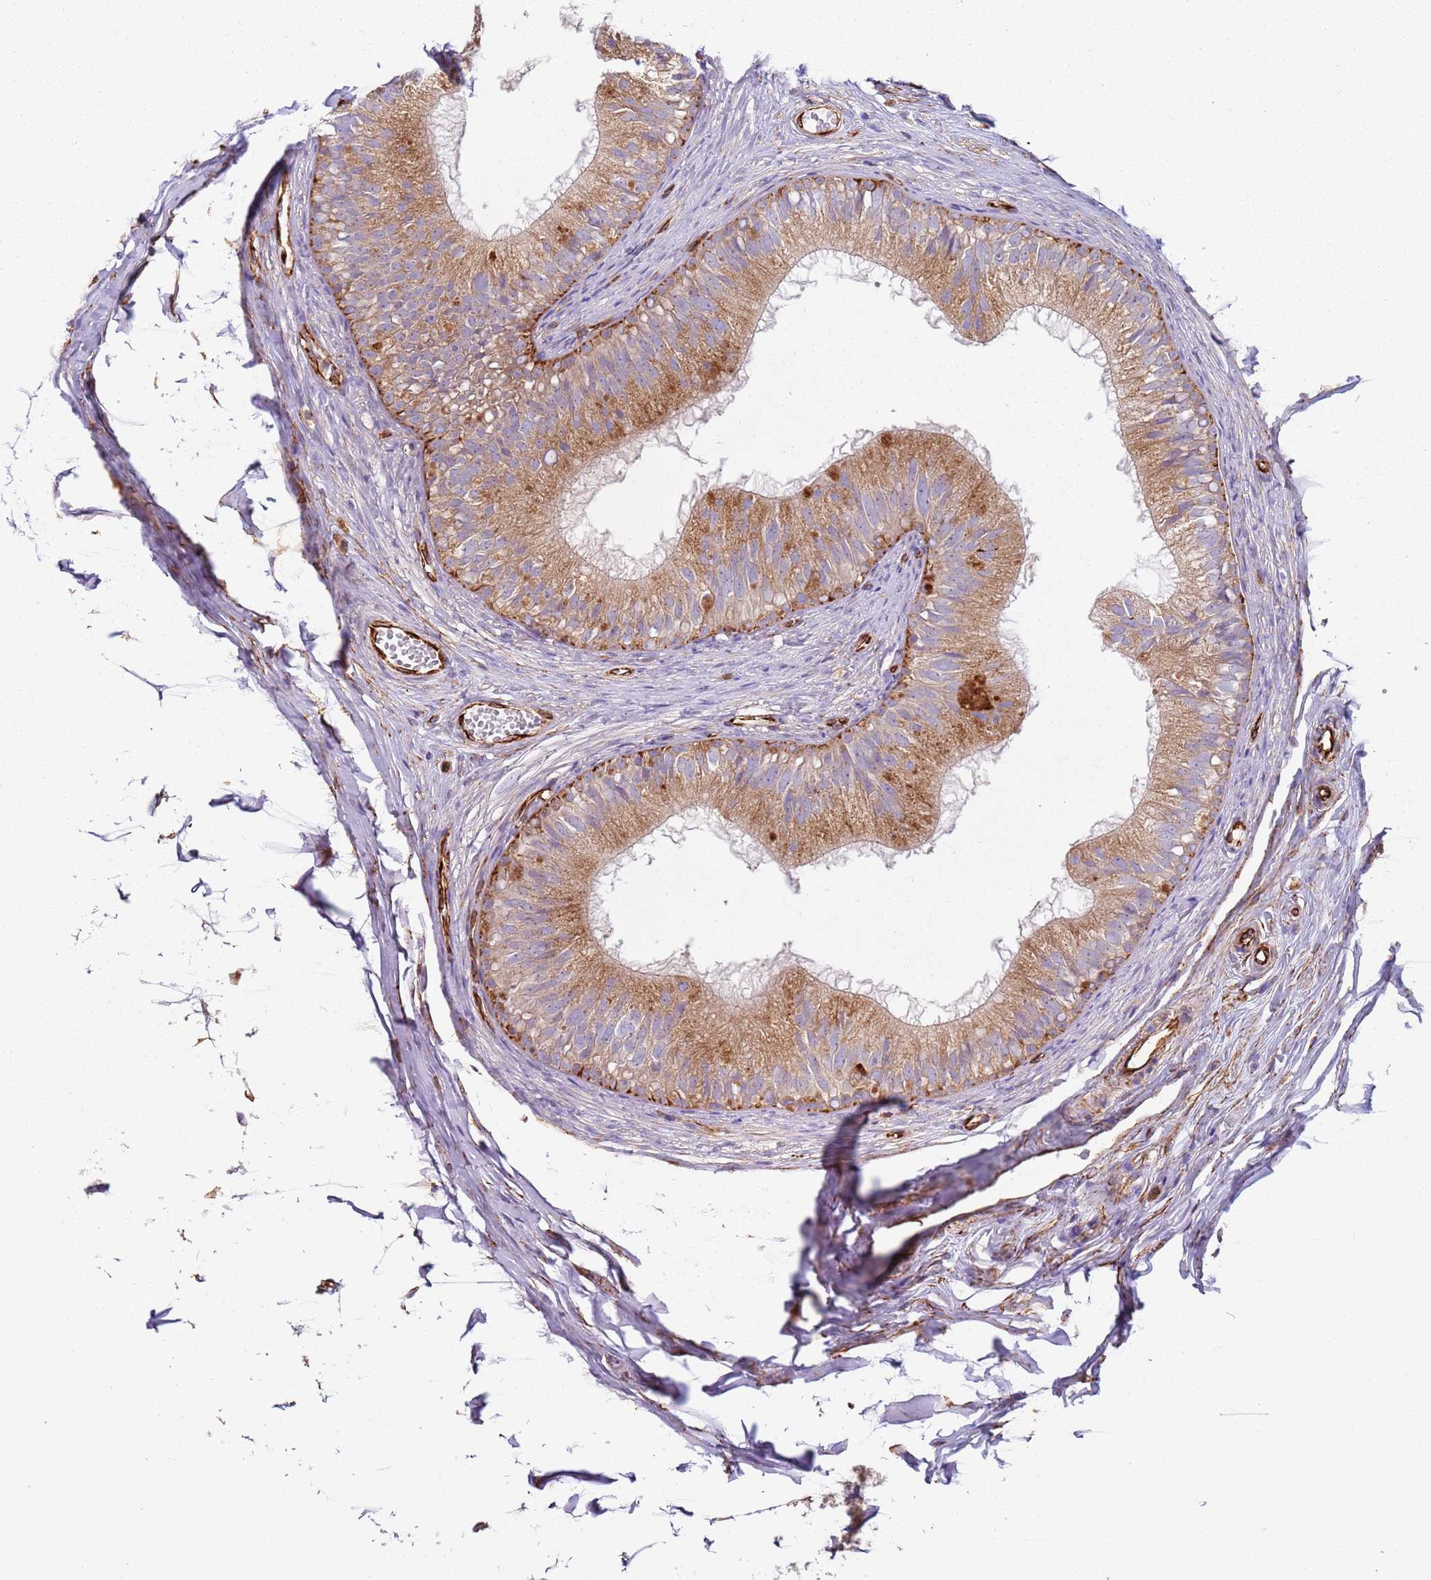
{"staining": {"intensity": "moderate", "quantity": ">75%", "location": "cytoplasmic/membranous"}, "tissue": "epididymis", "cell_type": "Glandular cells", "image_type": "normal", "snomed": [{"axis": "morphology", "description": "Normal tissue, NOS"}, {"axis": "morphology", "description": "Seminoma in situ"}, {"axis": "topography", "description": "Testis"}, {"axis": "topography", "description": "Epididymis"}], "caption": "Unremarkable epididymis displays moderate cytoplasmic/membranous expression in approximately >75% of glandular cells, visualized by immunohistochemistry.", "gene": "SNAPIN", "patient": {"sex": "male", "age": 28}}